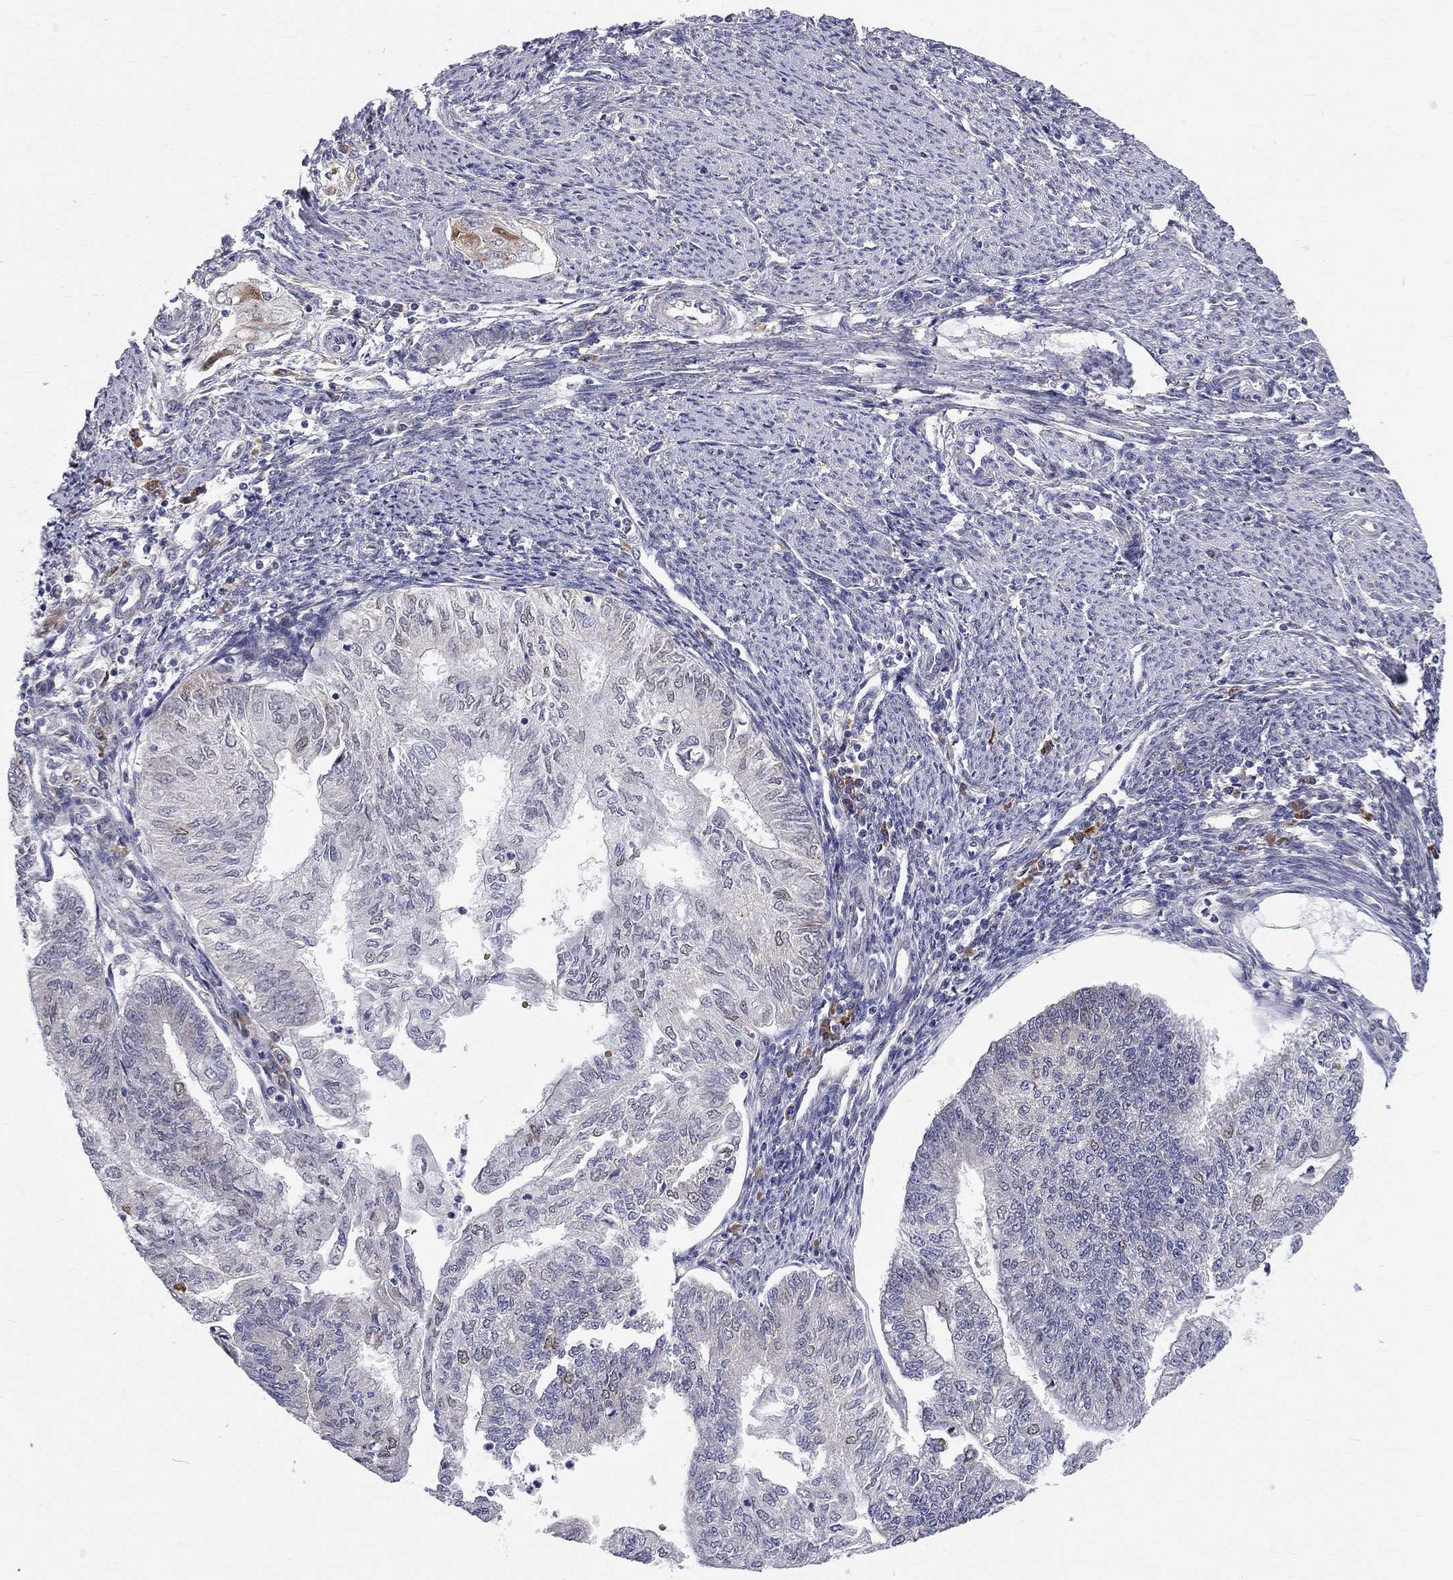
{"staining": {"intensity": "negative", "quantity": "none", "location": "none"}, "tissue": "endometrial cancer", "cell_type": "Tumor cells", "image_type": "cancer", "snomed": [{"axis": "morphology", "description": "Adenocarcinoma, NOS"}, {"axis": "topography", "description": "Endometrium"}], "caption": "The immunohistochemistry micrograph has no significant staining in tumor cells of adenocarcinoma (endometrial) tissue.", "gene": "CASTOR1", "patient": {"sex": "female", "age": 59}}